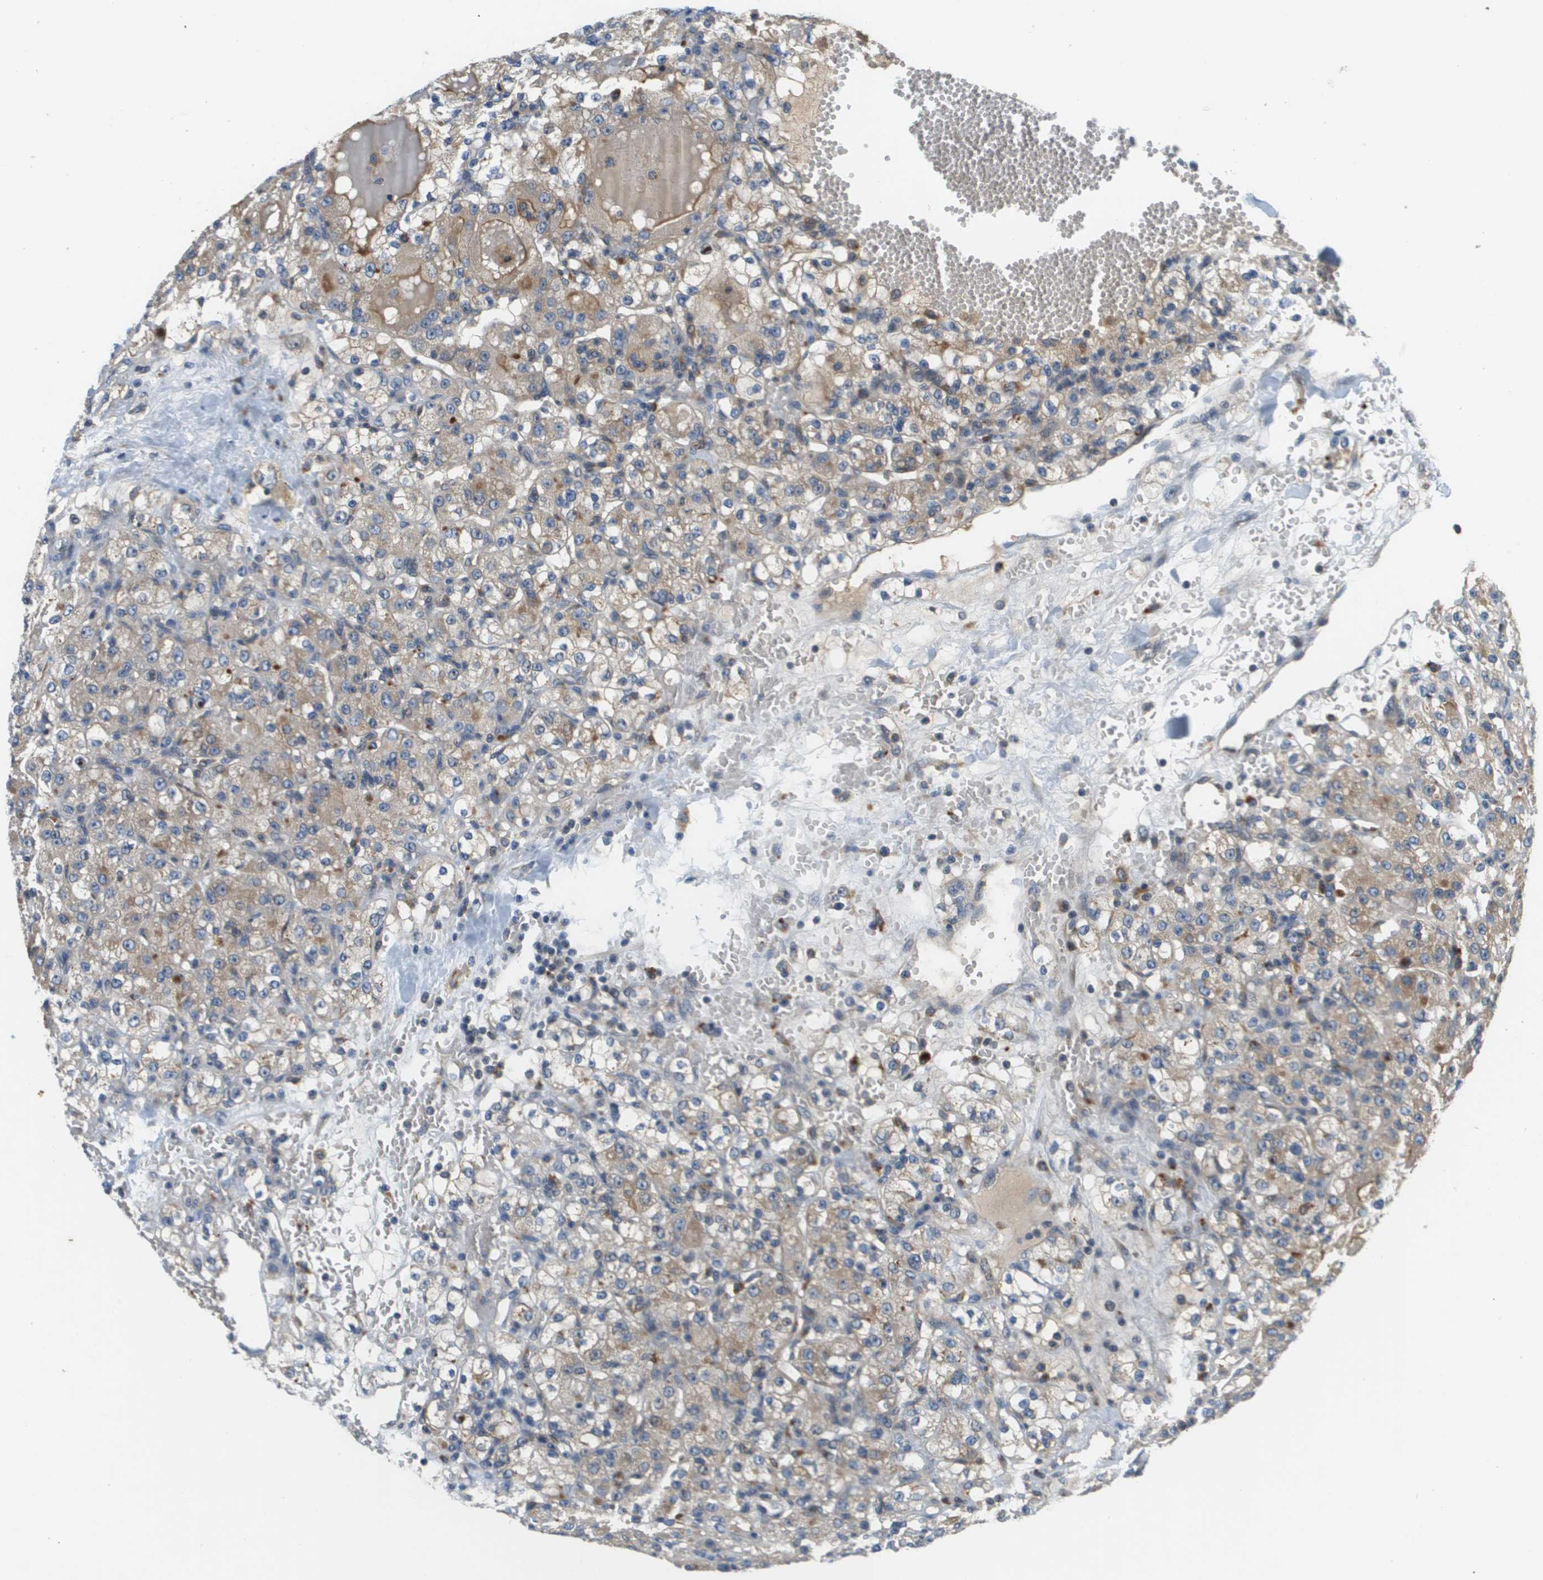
{"staining": {"intensity": "weak", "quantity": "25%-75%", "location": "cytoplasmic/membranous"}, "tissue": "renal cancer", "cell_type": "Tumor cells", "image_type": "cancer", "snomed": [{"axis": "morphology", "description": "Normal tissue, NOS"}, {"axis": "morphology", "description": "Adenocarcinoma, NOS"}, {"axis": "topography", "description": "Kidney"}], "caption": "DAB (3,3'-diaminobenzidine) immunohistochemical staining of human adenocarcinoma (renal) exhibits weak cytoplasmic/membranous protein expression in about 25%-75% of tumor cells.", "gene": "SLC25A20", "patient": {"sex": "male", "age": 61}}